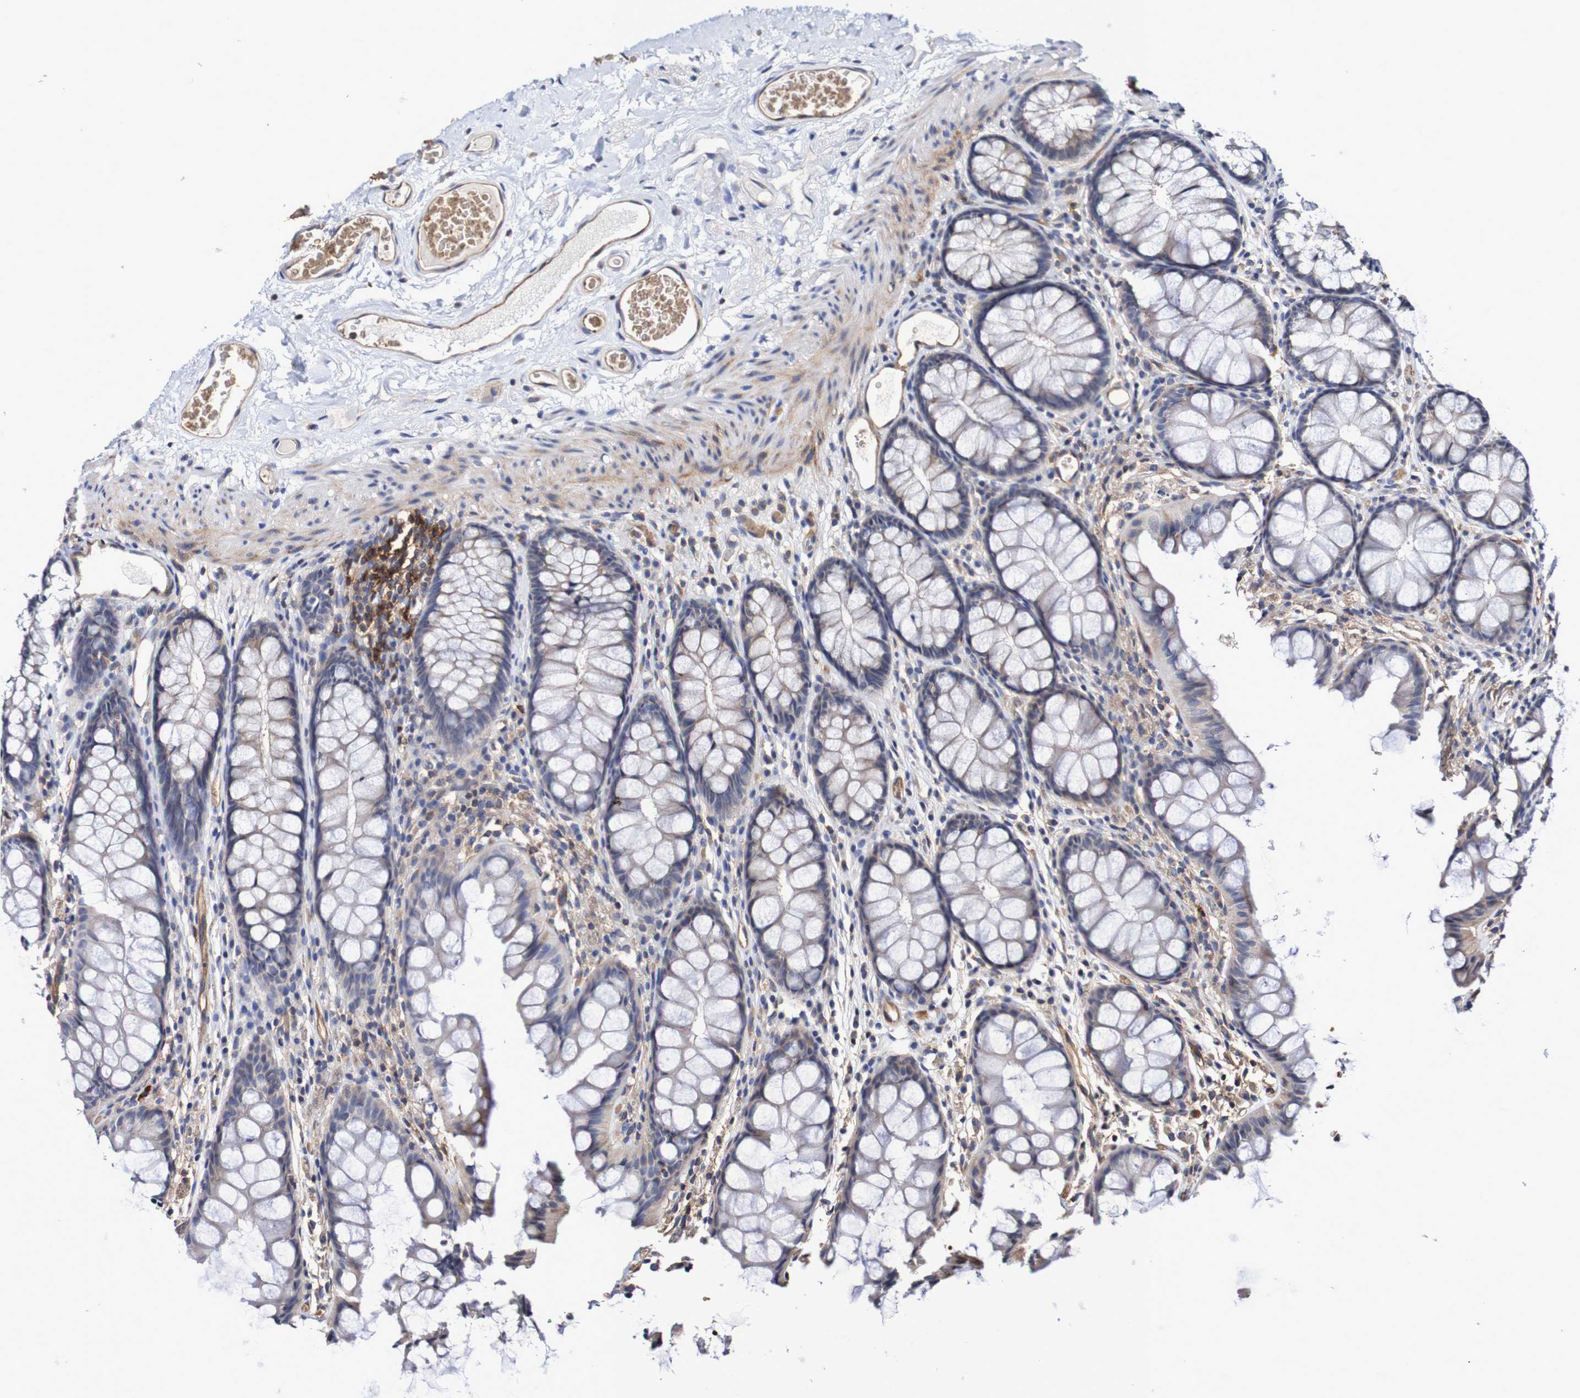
{"staining": {"intensity": "moderate", "quantity": ">75%", "location": "cytoplasmic/membranous"}, "tissue": "colon", "cell_type": "Endothelial cells", "image_type": "normal", "snomed": [{"axis": "morphology", "description": "Normal tissue, NOS"}, {"axis": "topography", "description": "Colon"}], "caption": "Immunohistochemistry histopathology image of unremarkable colon stained for a protein (brown), which shows medium levels of moderate cytoplasmic/membranous positivity in approximately >75% of endothelial cells.", "gene": "WNT4", "patient": {"sex": "female", "age": 55}}